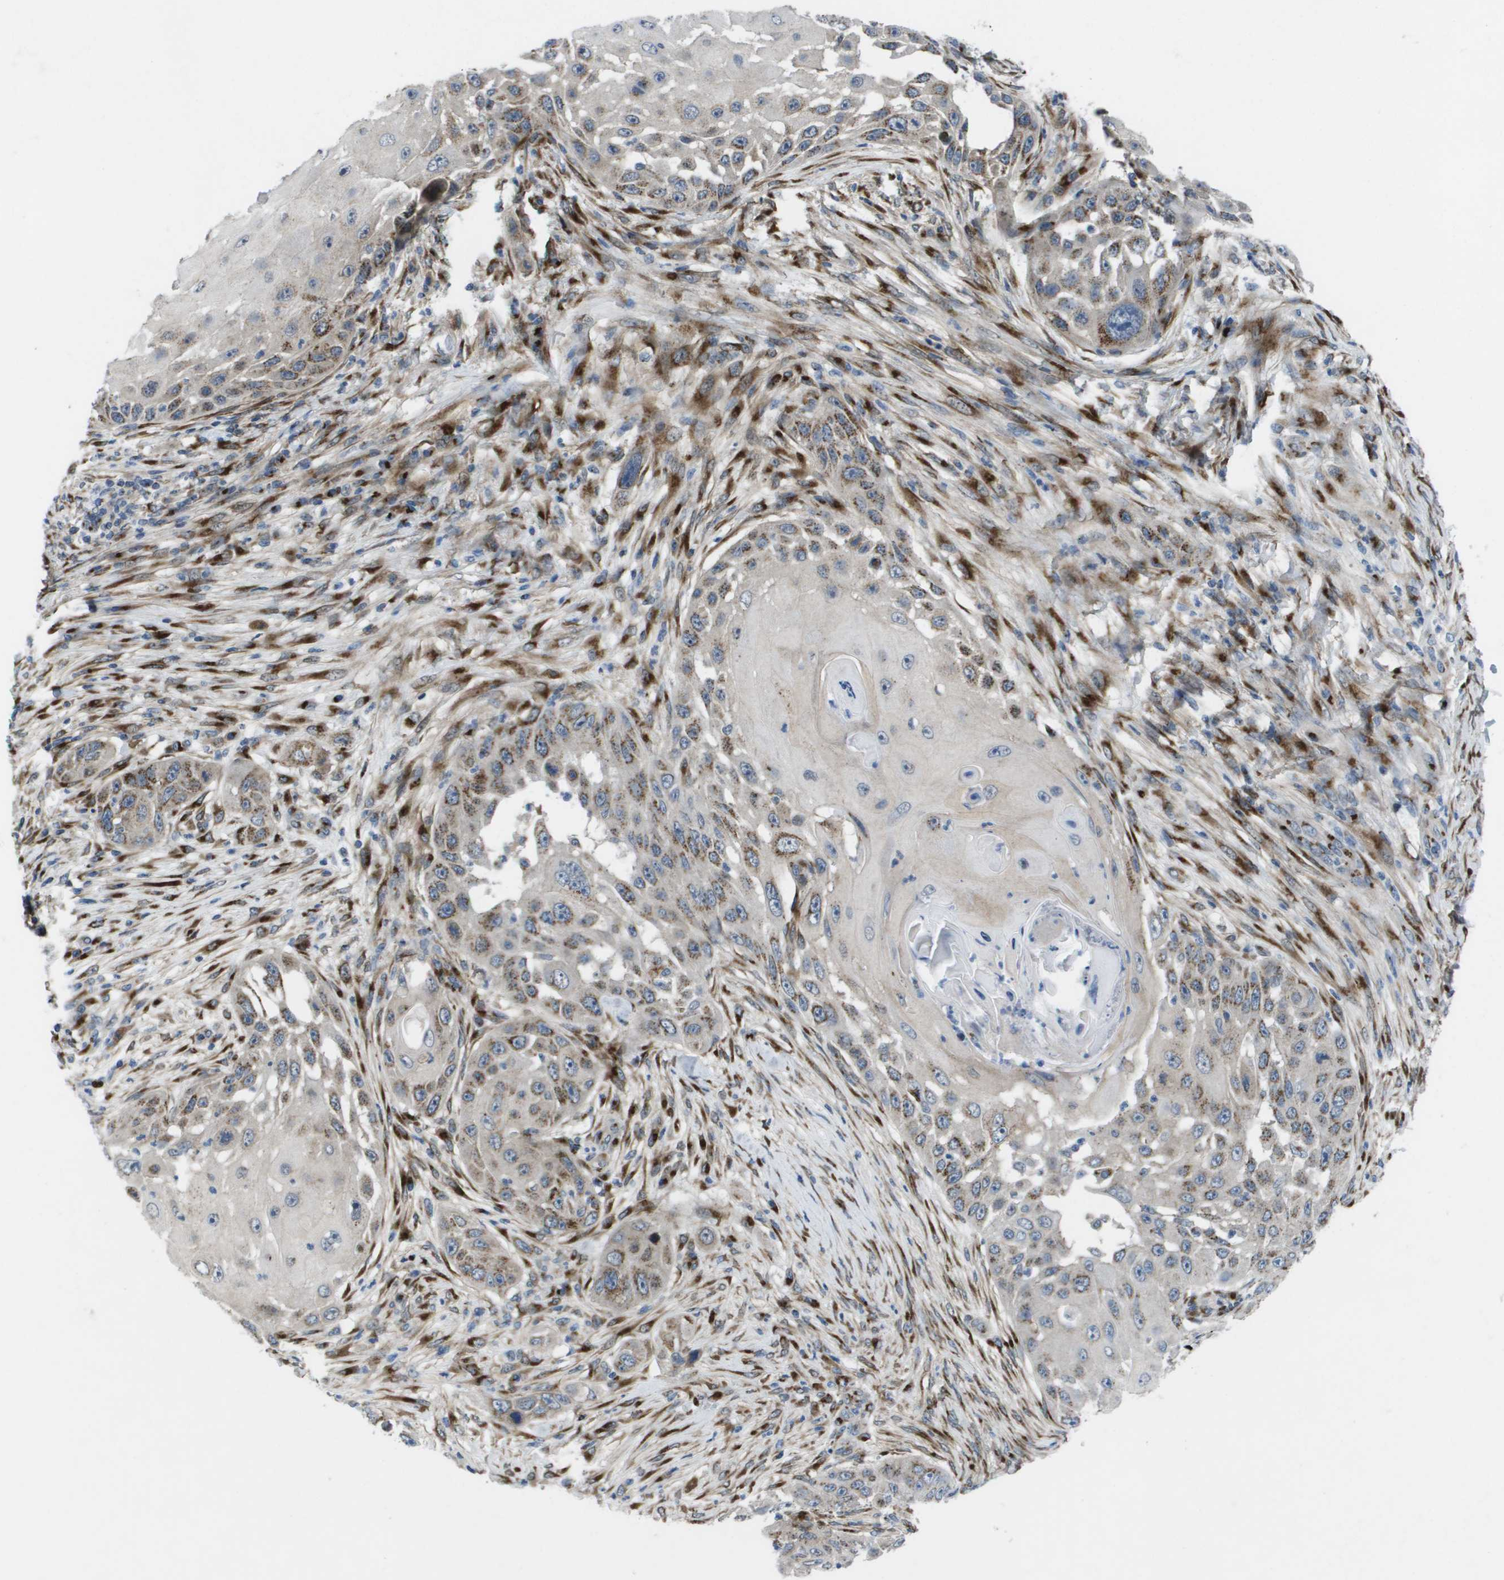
{"staining": {"intensity": "moderate", "quantity": "<25%", "location": "cytoplasmic/membranous"}, "tissue": "skin cancer", "cell_type": "Tumor cells", "image_type": "cancer", "snomed": [{"axis": "morphology", "description": "Squamous cell carcinoma, NOS"}, {"axis": "topography", "description": "Skin"}], "caption": "Skin cancer (squamous cell carcinoma) tissue exhibits moderate cytoplasmic/membranous positivity in approximately <25% of tumor cells", "gene": "QSOX2", "patient": {"sex": "female", "age": 44}}